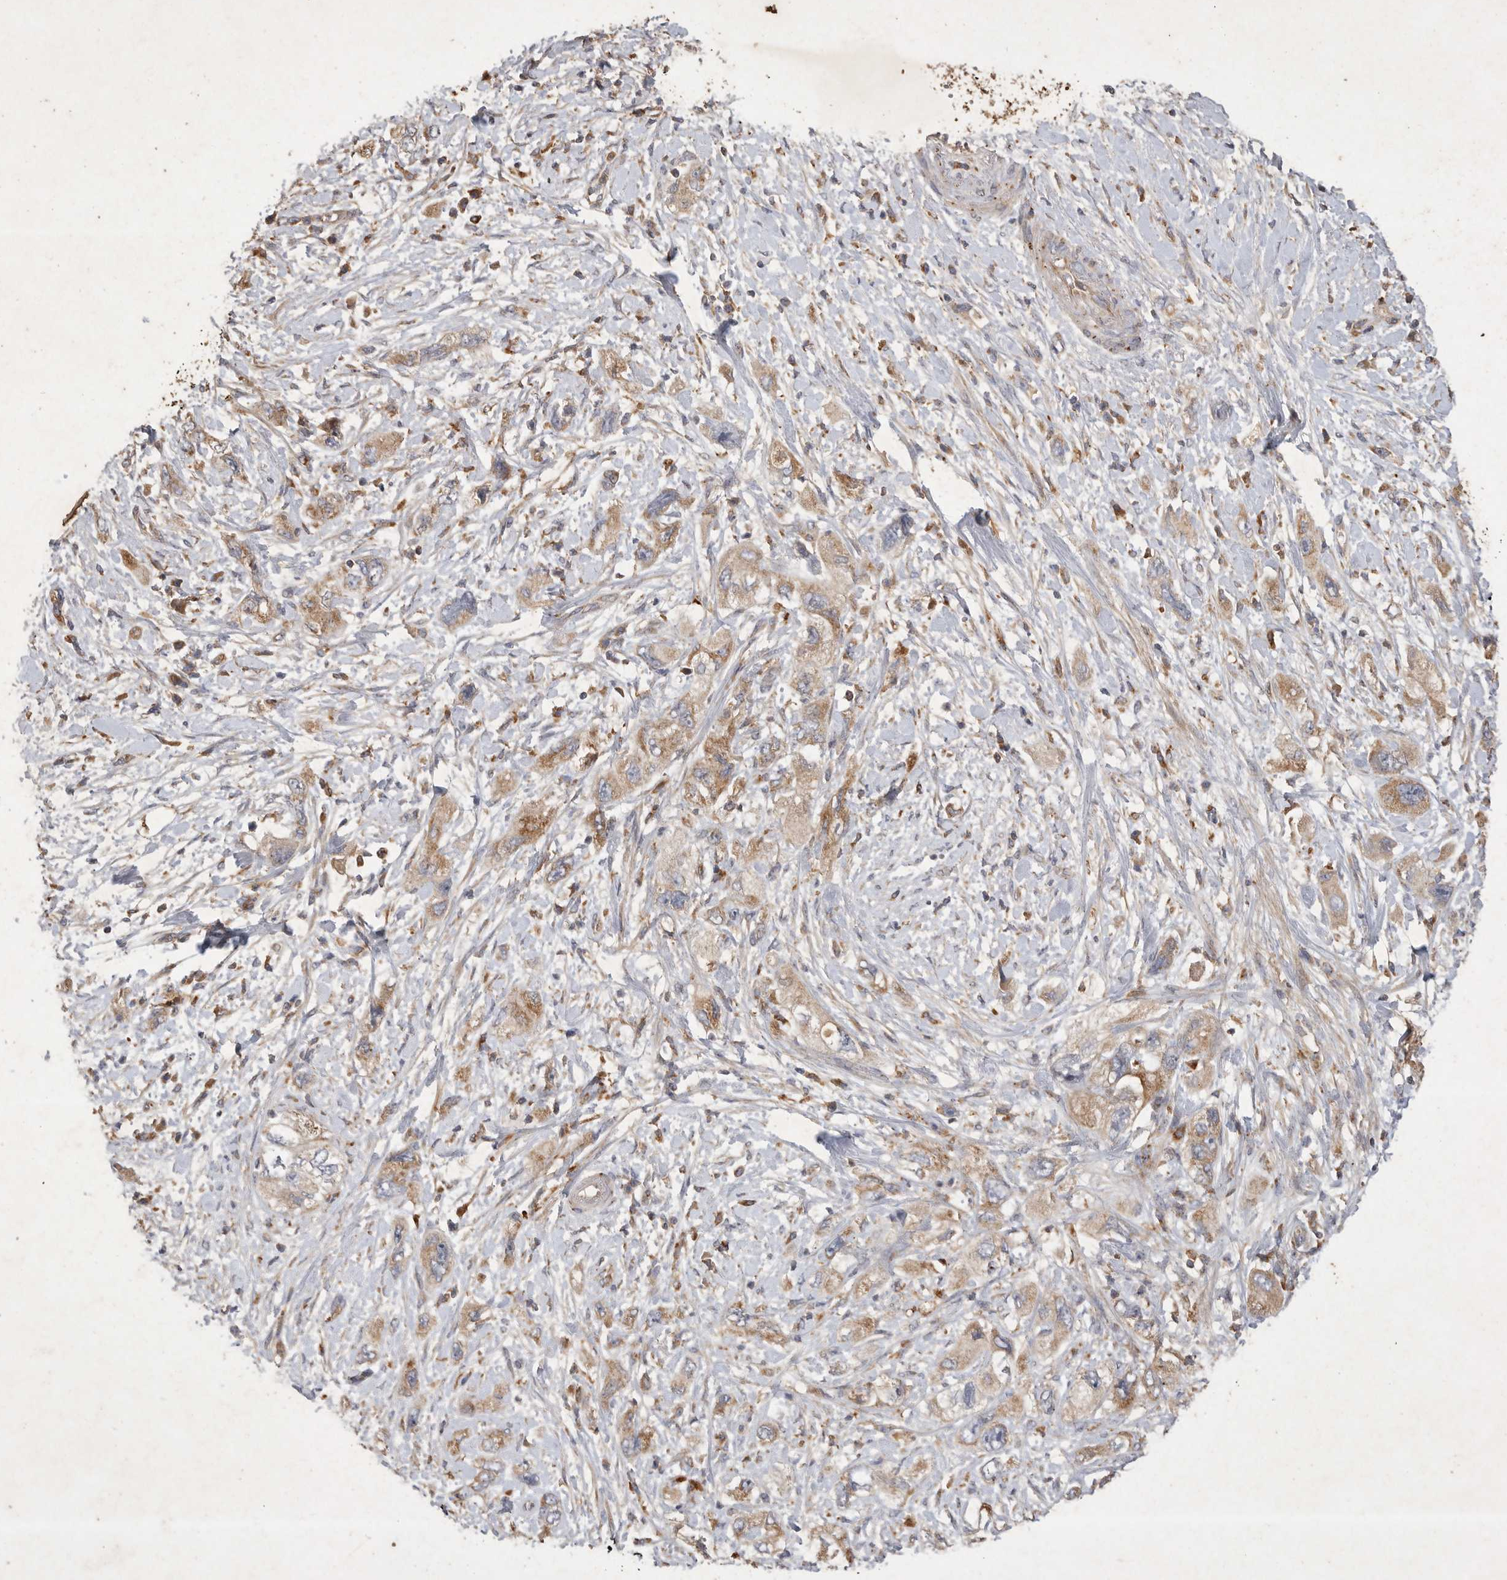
{"staining": {"intensity": "moderate", "quantity": ">75%", "location": "cytoplasmic/membranous"}, "tissue": "pancreatic cancer", "cell_type": "Tumor cells", "image_type": "cancer", "snomed": [{"axis": "morphology", "description": "Adenocarcinoma, NOS"}, {"axis": "topography", "description": "Pancreas"}], "caption": "IHC (DAB (3,3'-diaminobenzidine)) staining of pancreatic cancer (adenocarcinoma) exhibits moderate cytoplasmic/membranous protein positivity in about >75% of tumor cells.", "gene": "MRPL41", "patient": {"sex": "female", "age": 73}}